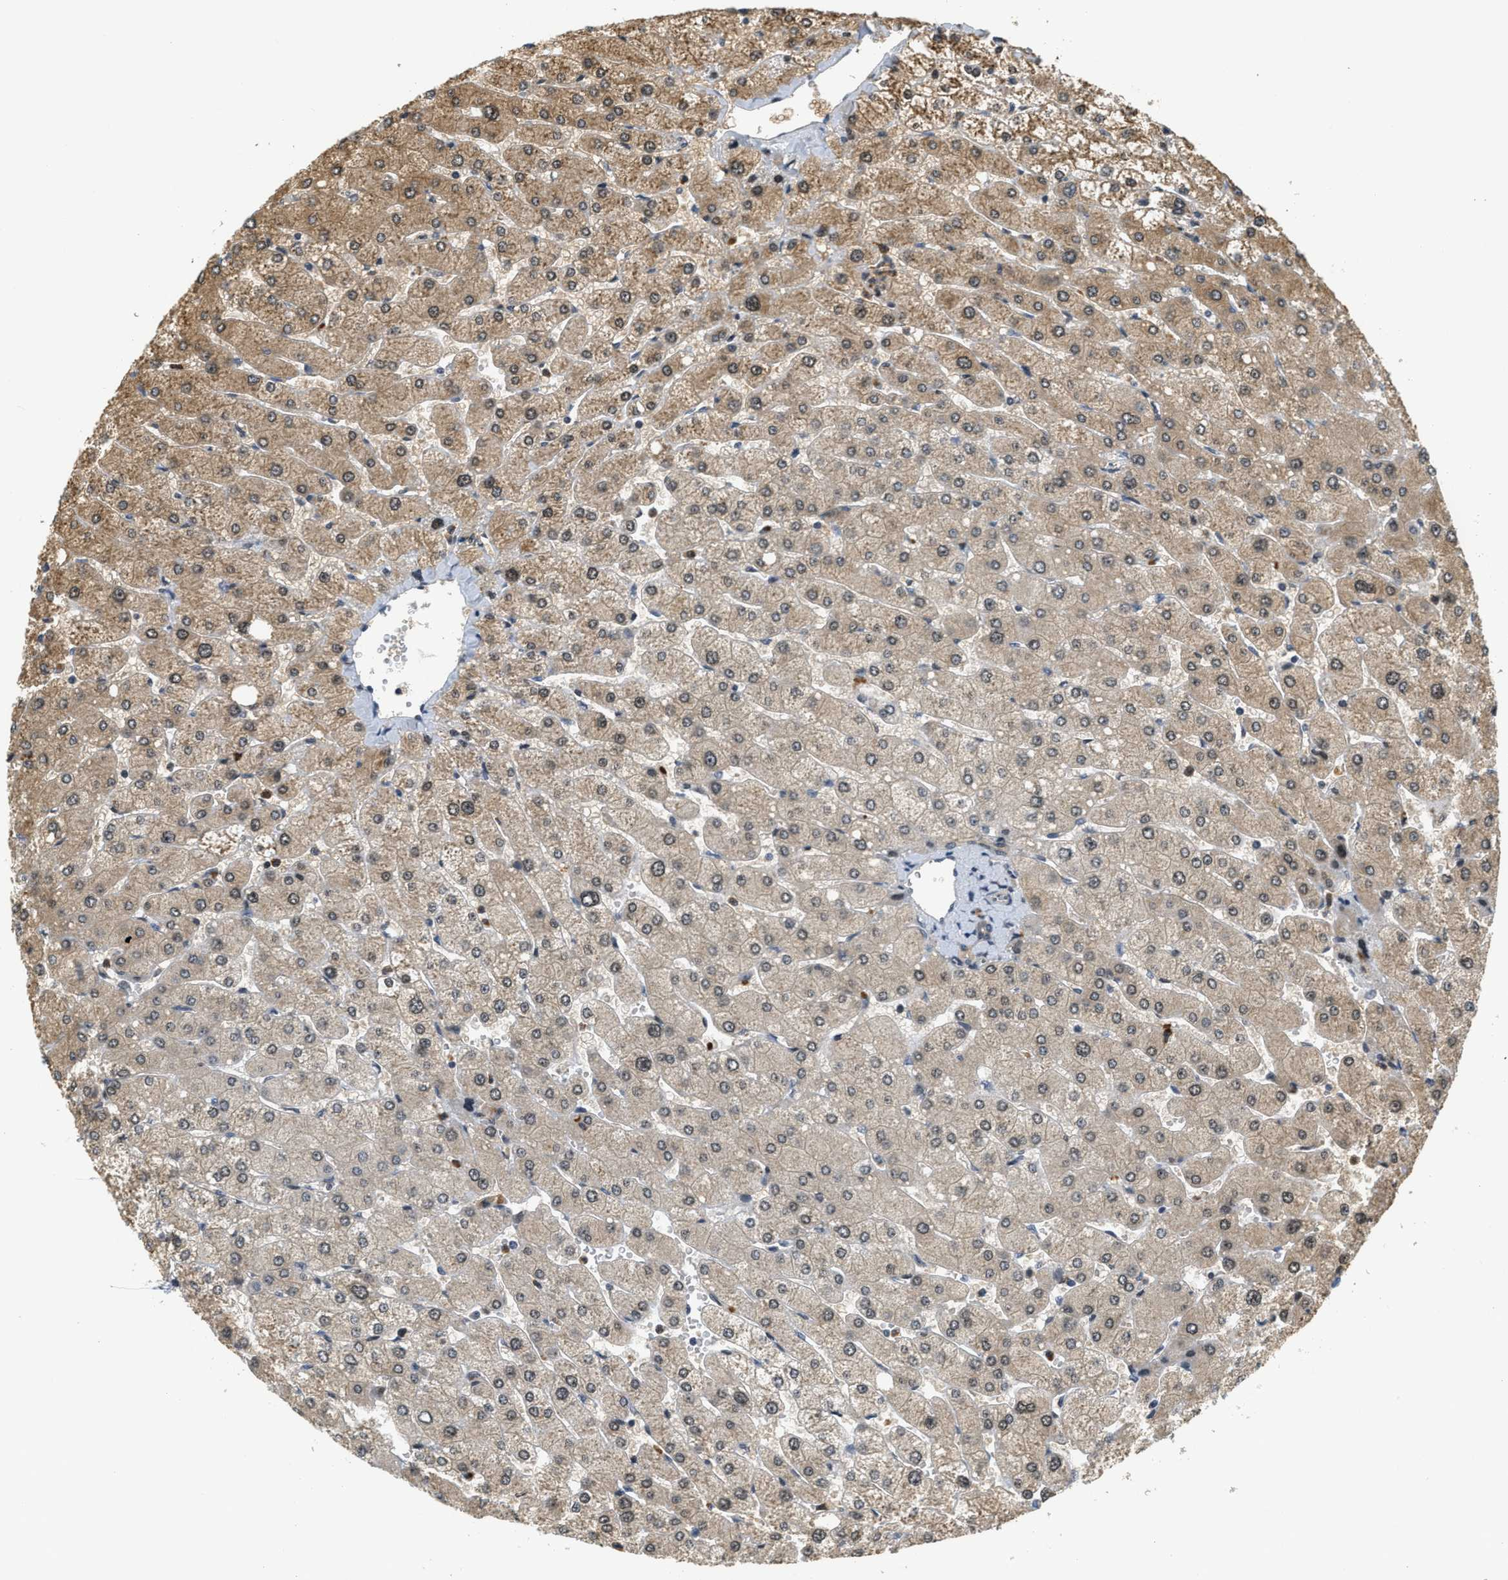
{"staining": {"intensity": "weak", "quantity": ">75%", "location": "cytoplasmic/membranous"}, "tissue": "liver", "cell_type": "Cholangiocytes", "image_type": "normal", "snomed": [{"axis": "morphology", "description": "Normal tissue, NOS"}, {"axis": "topography", "description": "Liver"}], "caption": "Human liver stained for a protein (brown) exhibits weak cytoplasmic/membranous positive expression in about >75% of cholangiocytes.", "gene": "KMT2A", "patient": {"sex": "male", "age": 55}}